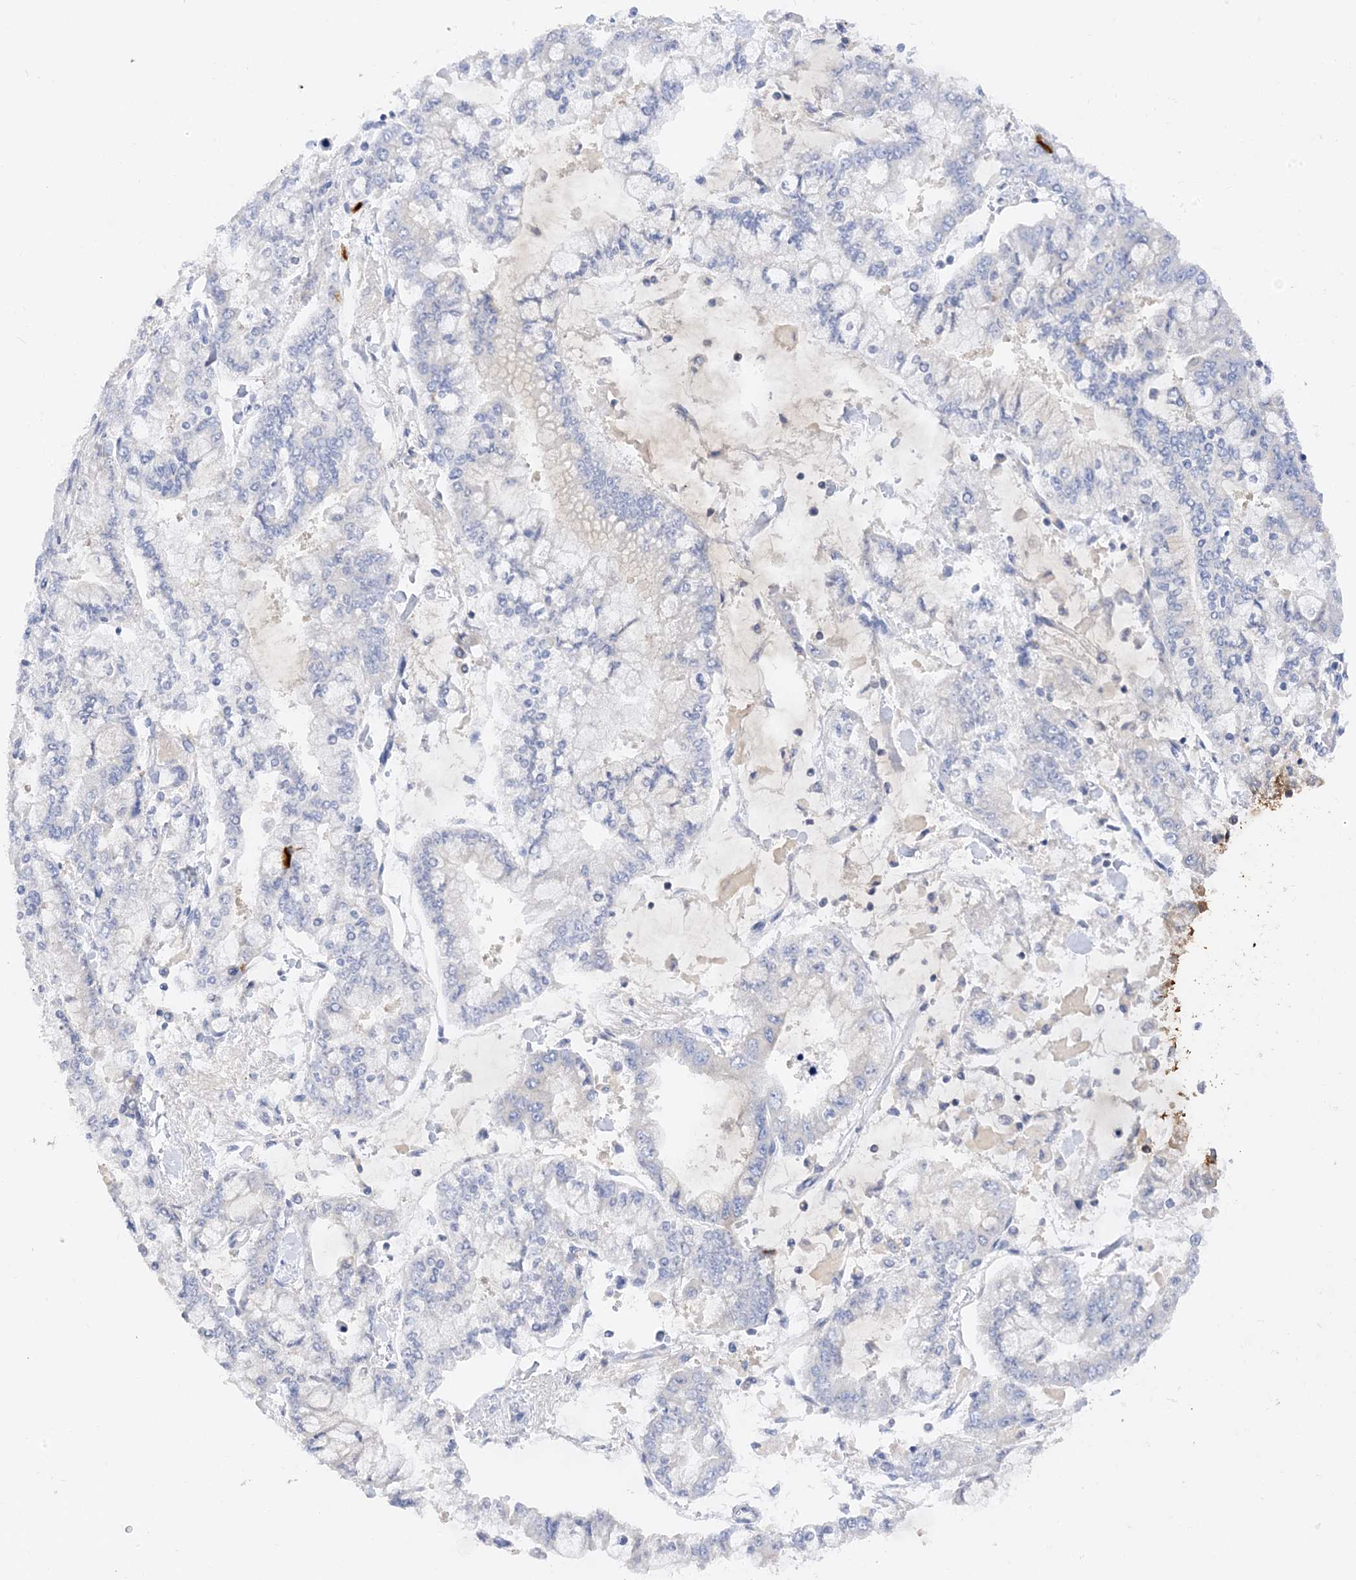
{"staining": {"intensity": "negative", "quantity": "none", "location": "none"}, "tissue": "stomach cancer", "cell_type": "Tumor cells", "image_type": "cancer", "snomed": [{"axis": "morphology", "description": "Normal tissue, NOS"}, {"axis": "morphology", "description": "Adenocarcinoma, NOS"}, {"axis": "topography", "description": "Stomach, upper"}, {"axis": "topography", "description": "Stomach"}], "caption": "Stomach cancer was stained to show a protein in brown. There is no significant positivity in tumor cells.", "gene": "ARV1", "patient": {"sex": "male", "age": 76}}